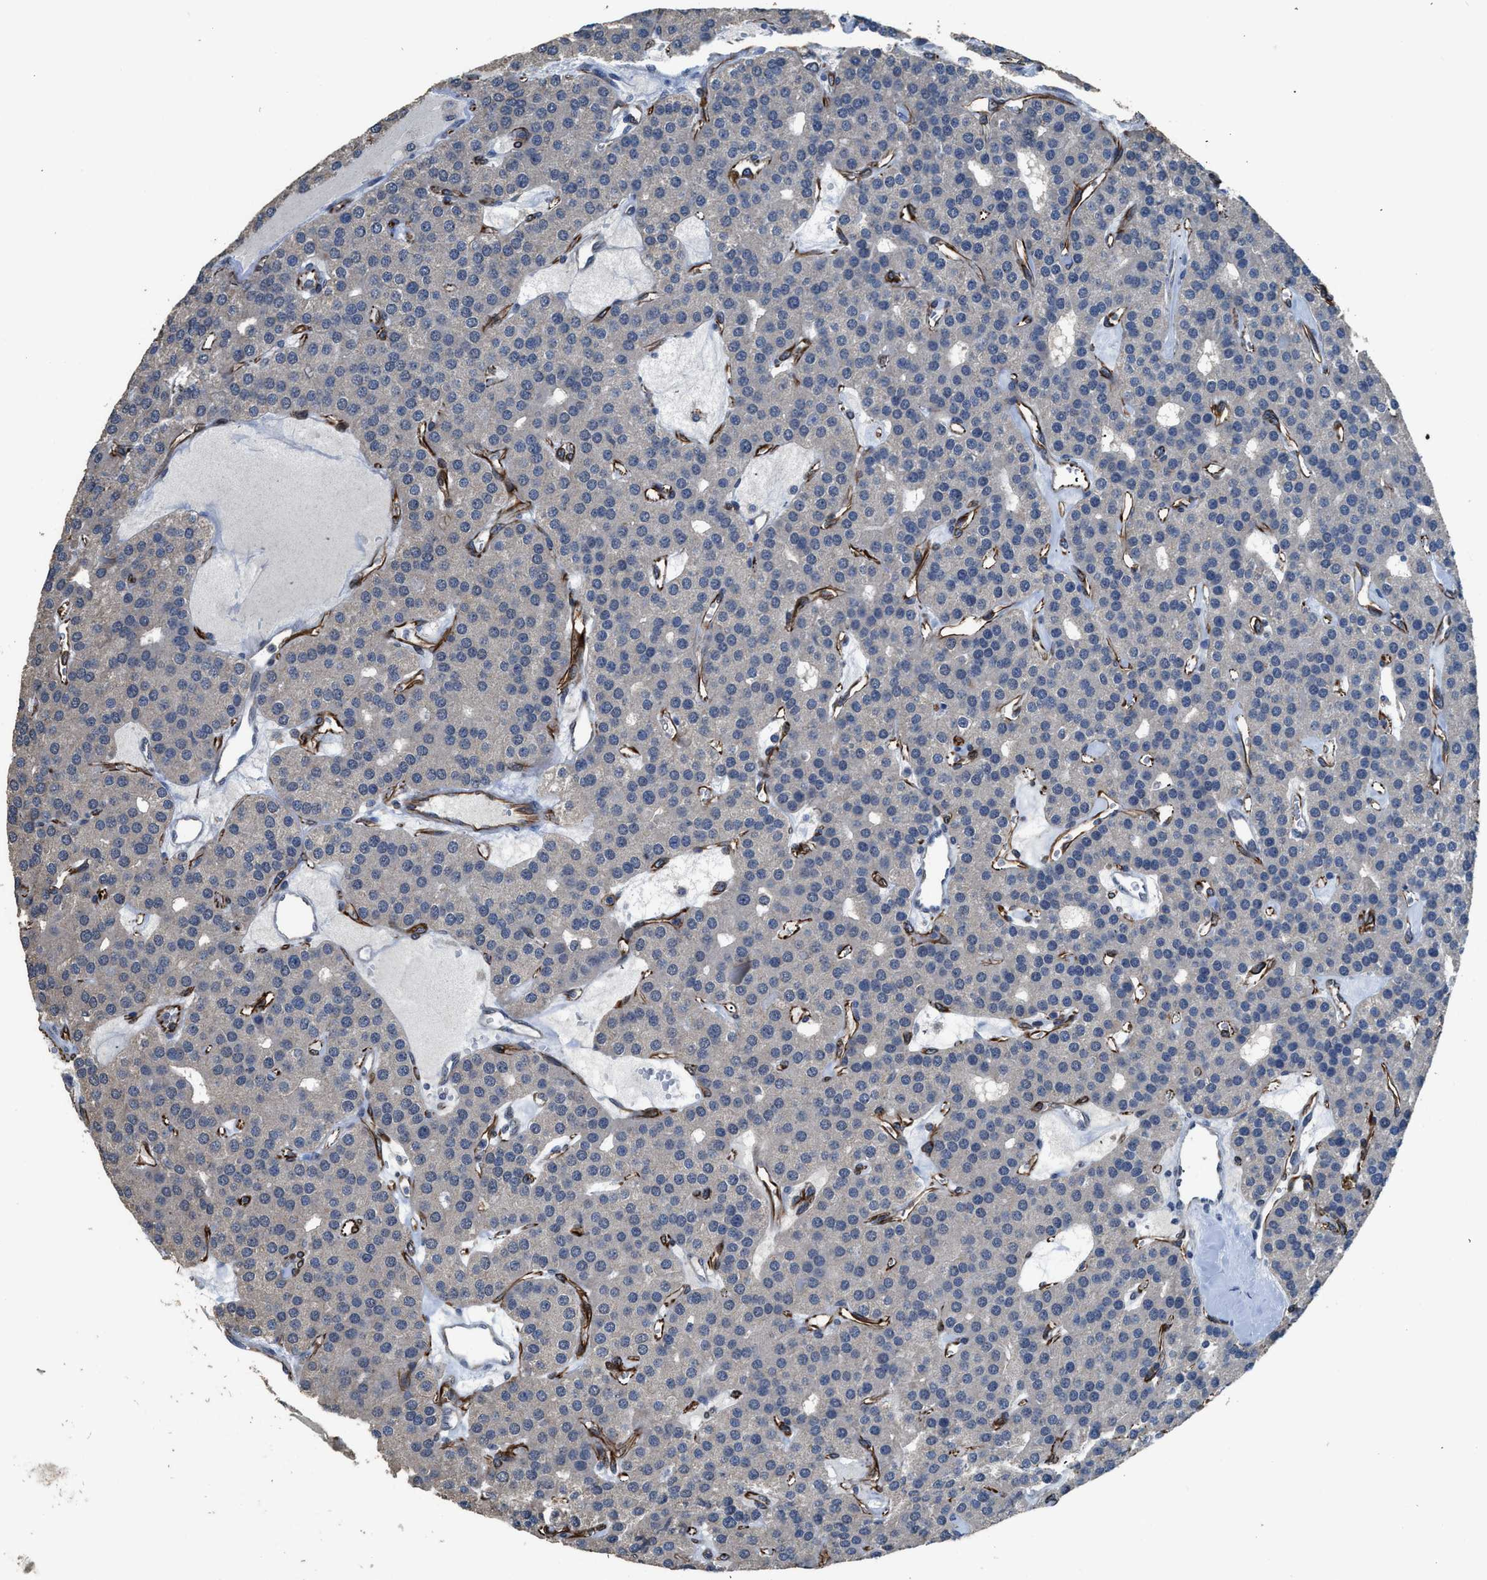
{"staining": {"intensity": "negative", "quantity": "none", "location": "none"}, "tissue": "parathyroid gland", "cell_type": "Glandular cells", "image_type": "normal", "snomed": [{"axis": "morphology", "description": "Normal tissue, NOS"}, {"axis": "morphology", "description": "Adenoma, NOS"}, {"axis": "topography", "description": "Parathyroid gland"}], "caption": "The photomicrograph shows no staining of glandular cells in unremarkable parathyroid gland.", "gene": "SYNM", "patient": {"sex": "female", "age": 86}}